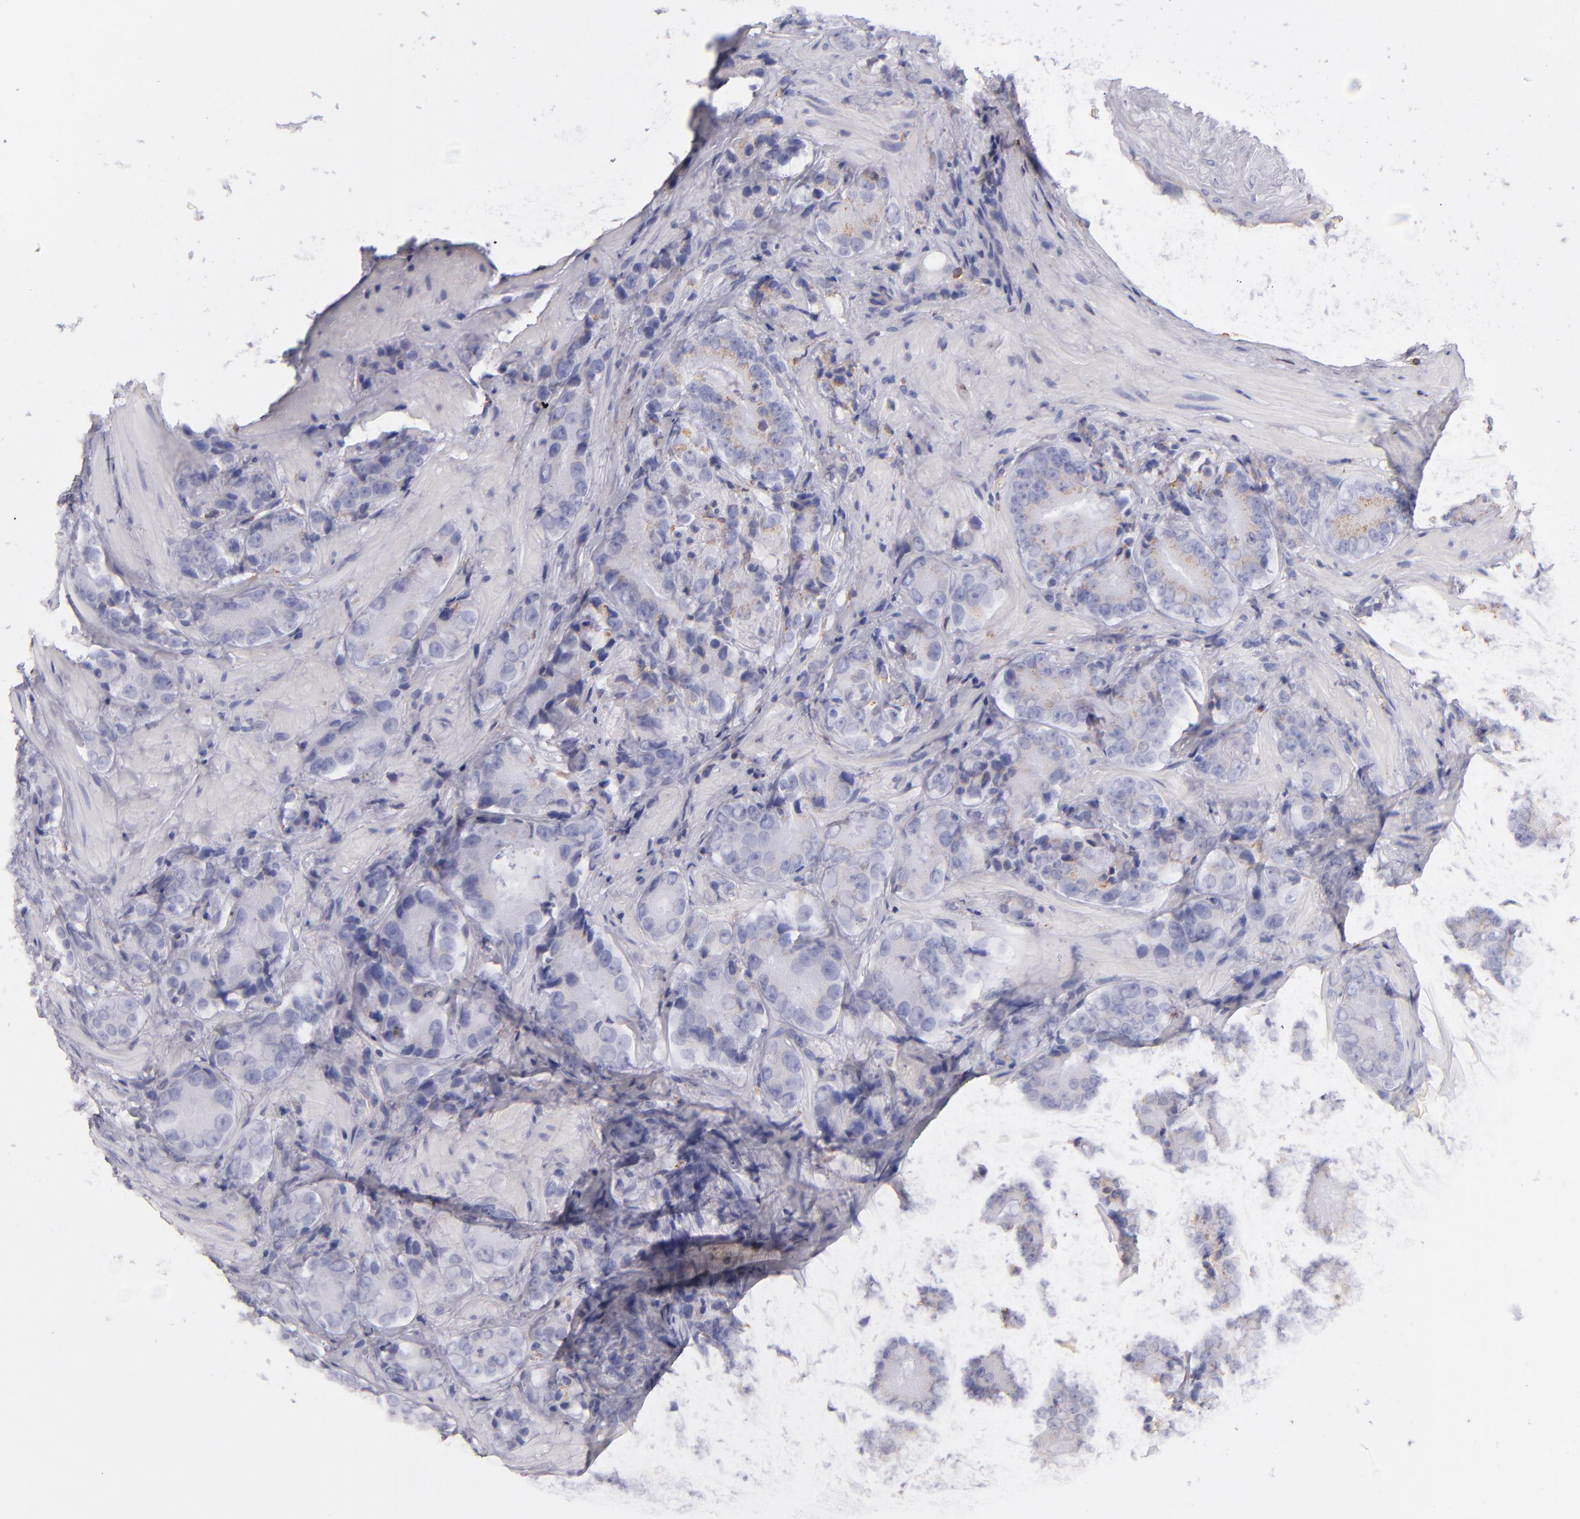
{"staining": {"intensity": "weak", "quantity": "<25%", "location": "cytoplasmic/membranous"}, "tissue": "prostate cancer", "cell_type": "Tumor cells", "image_type": "cancer", "snomed": [{"axis": "morphology", "description": "Adenocarcinoma, High grade"}, {"axis": "topography", "description": "Prostate"}], "caption": "Immunohistochemical staining of human adenocarcinoma (high-grade) (prostate) exhibits no significant staining in tumor cells.", "gene": "CD74", "patient": {"sex": "male", "age": 70}}